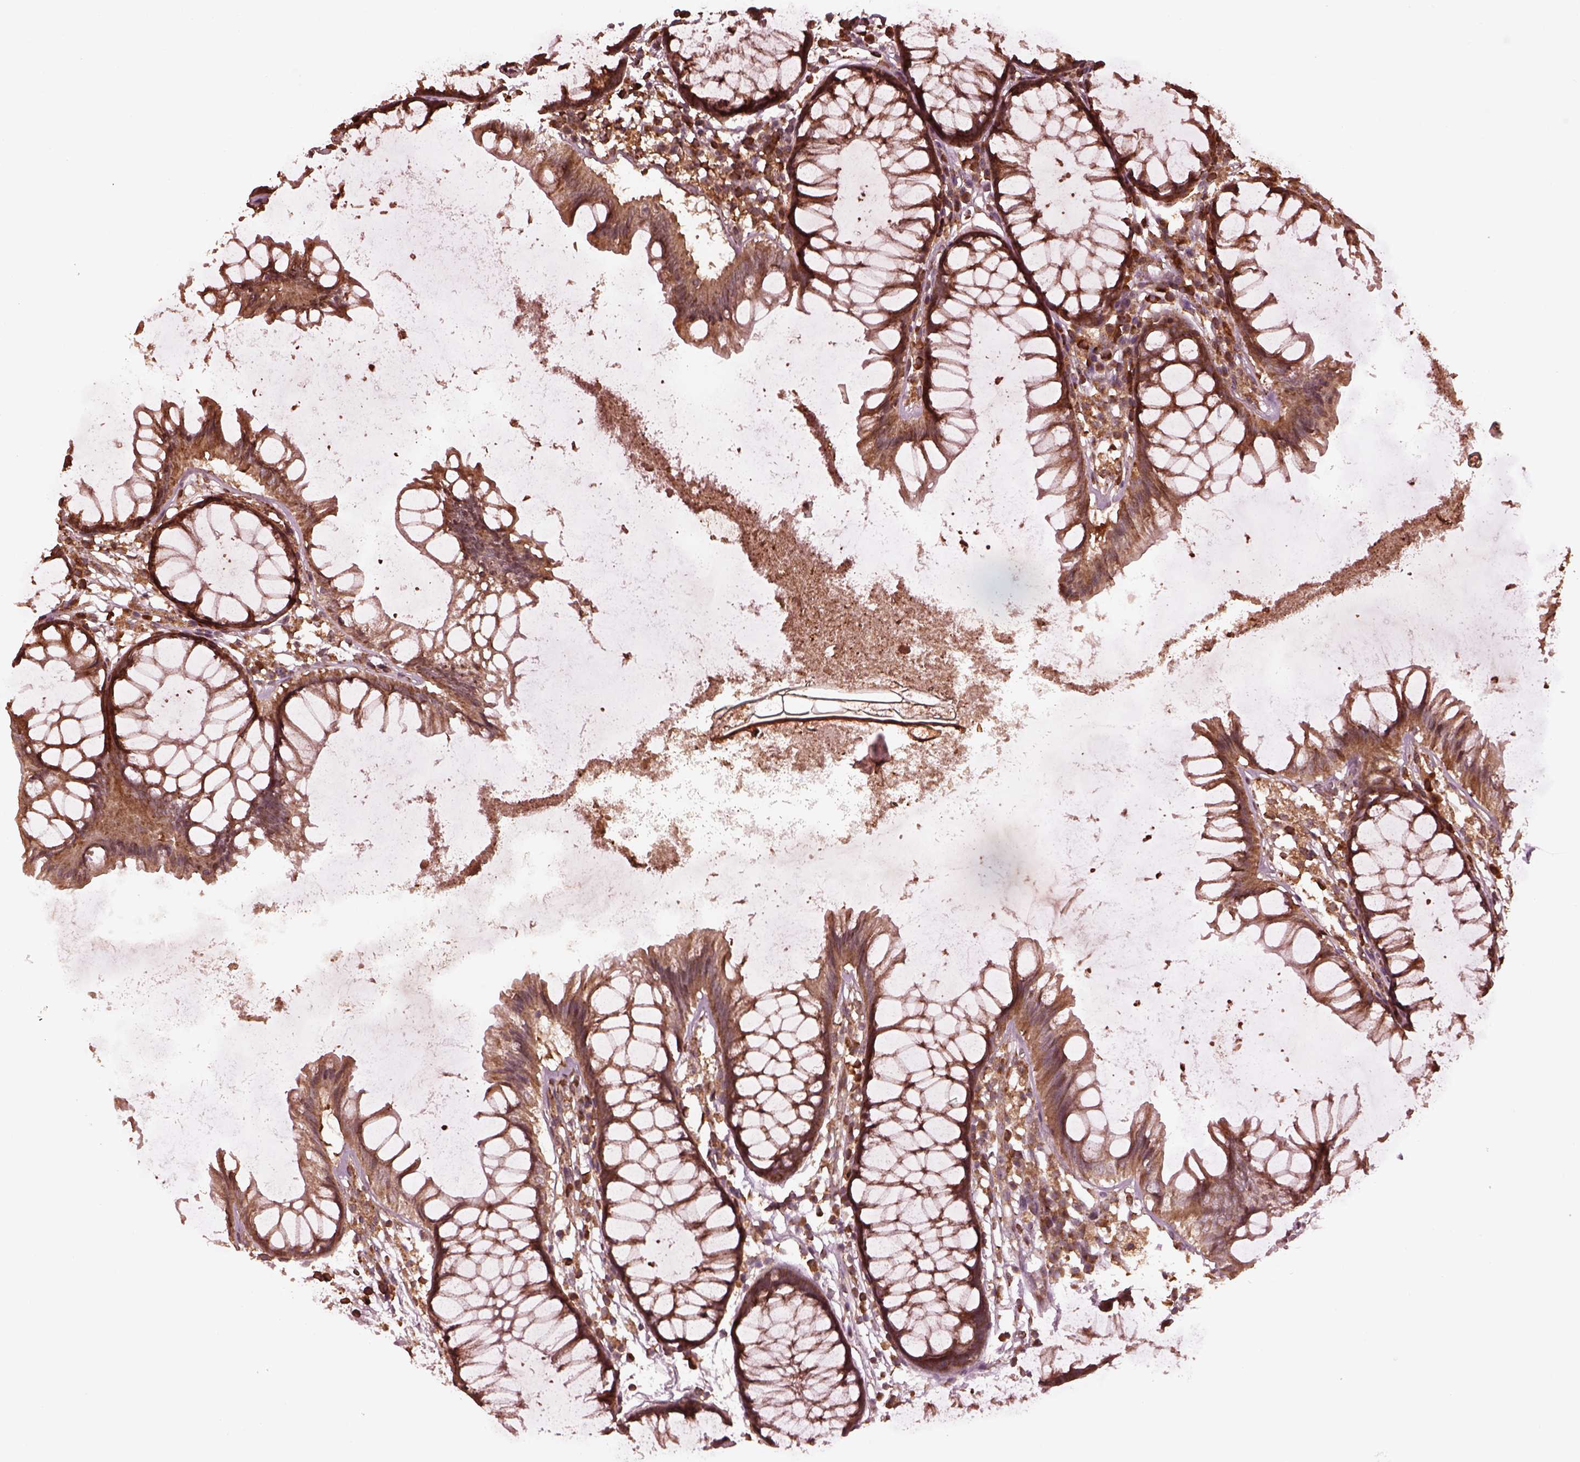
{"staining": {"intensity": "moderate", "quantity": ">75%", "location": "cytoplasmic/membranous"}, "tissue": "colon", "cell_type": "Endothelial cells", "image_type": "normal", "snomed": [{"axis": "morphology", "description": "Normal tissue, NOS"}, {"axis": "morphology", "description": "Adenocarcinoma, NOS"}, {"axis": "topography", "description": "Colon"}], "caption": "Immunohistochemical staining of benign human colon displays medium levels of moderate cytoplasmic/membranous expression in approximately >75% of endothelial cells. The staining was performed using DAB, with brown indicating positive protein expression. Nuclei are stained blue with hematoxylin.", "gene": "ZNF292", "patient": {"sex": "male", "age": 65}}